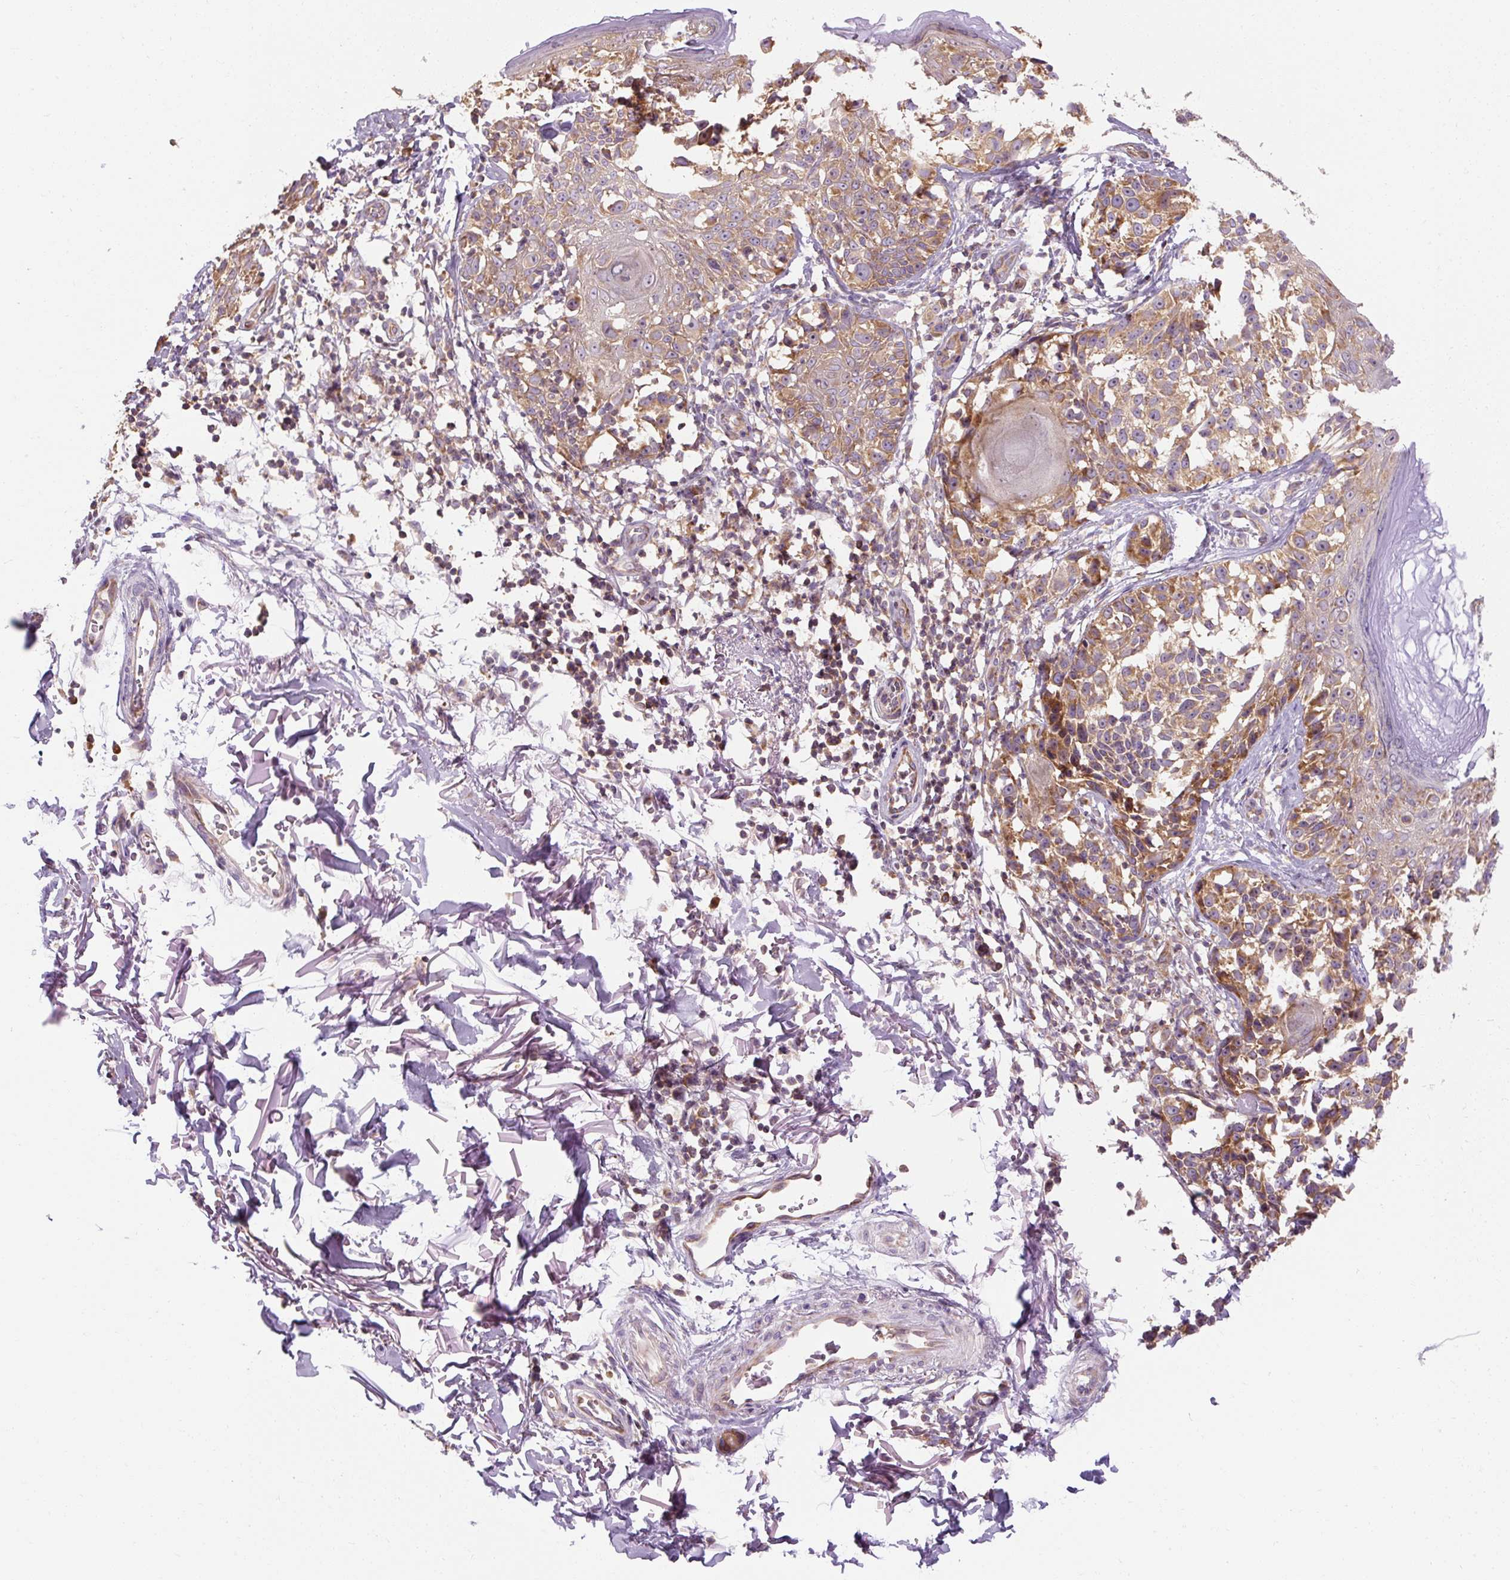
{"staining": {"intensity": "moderate", "quantity": ">75%", "location": "cytoplasmic/membranous"}, "tissue": "melanoma", "cell_type": "Tumor cells", "image_type": "cancer", "snomed": [{"axis": "morphology", "description": "Malignant melanoma, NOS"}, {"axis": "topography", "description": "Skin"}], "caption": "Malignant melanoma stained with DAB (3,3'-diaminobenzidine) immunohistochemistry (IHC) reveals medium levels of moderate cytoplasmic/membranous staining in about >75% of tumor cells.", "gene": "PRSS48", "patient": {"sex": "male", "age": 73}}